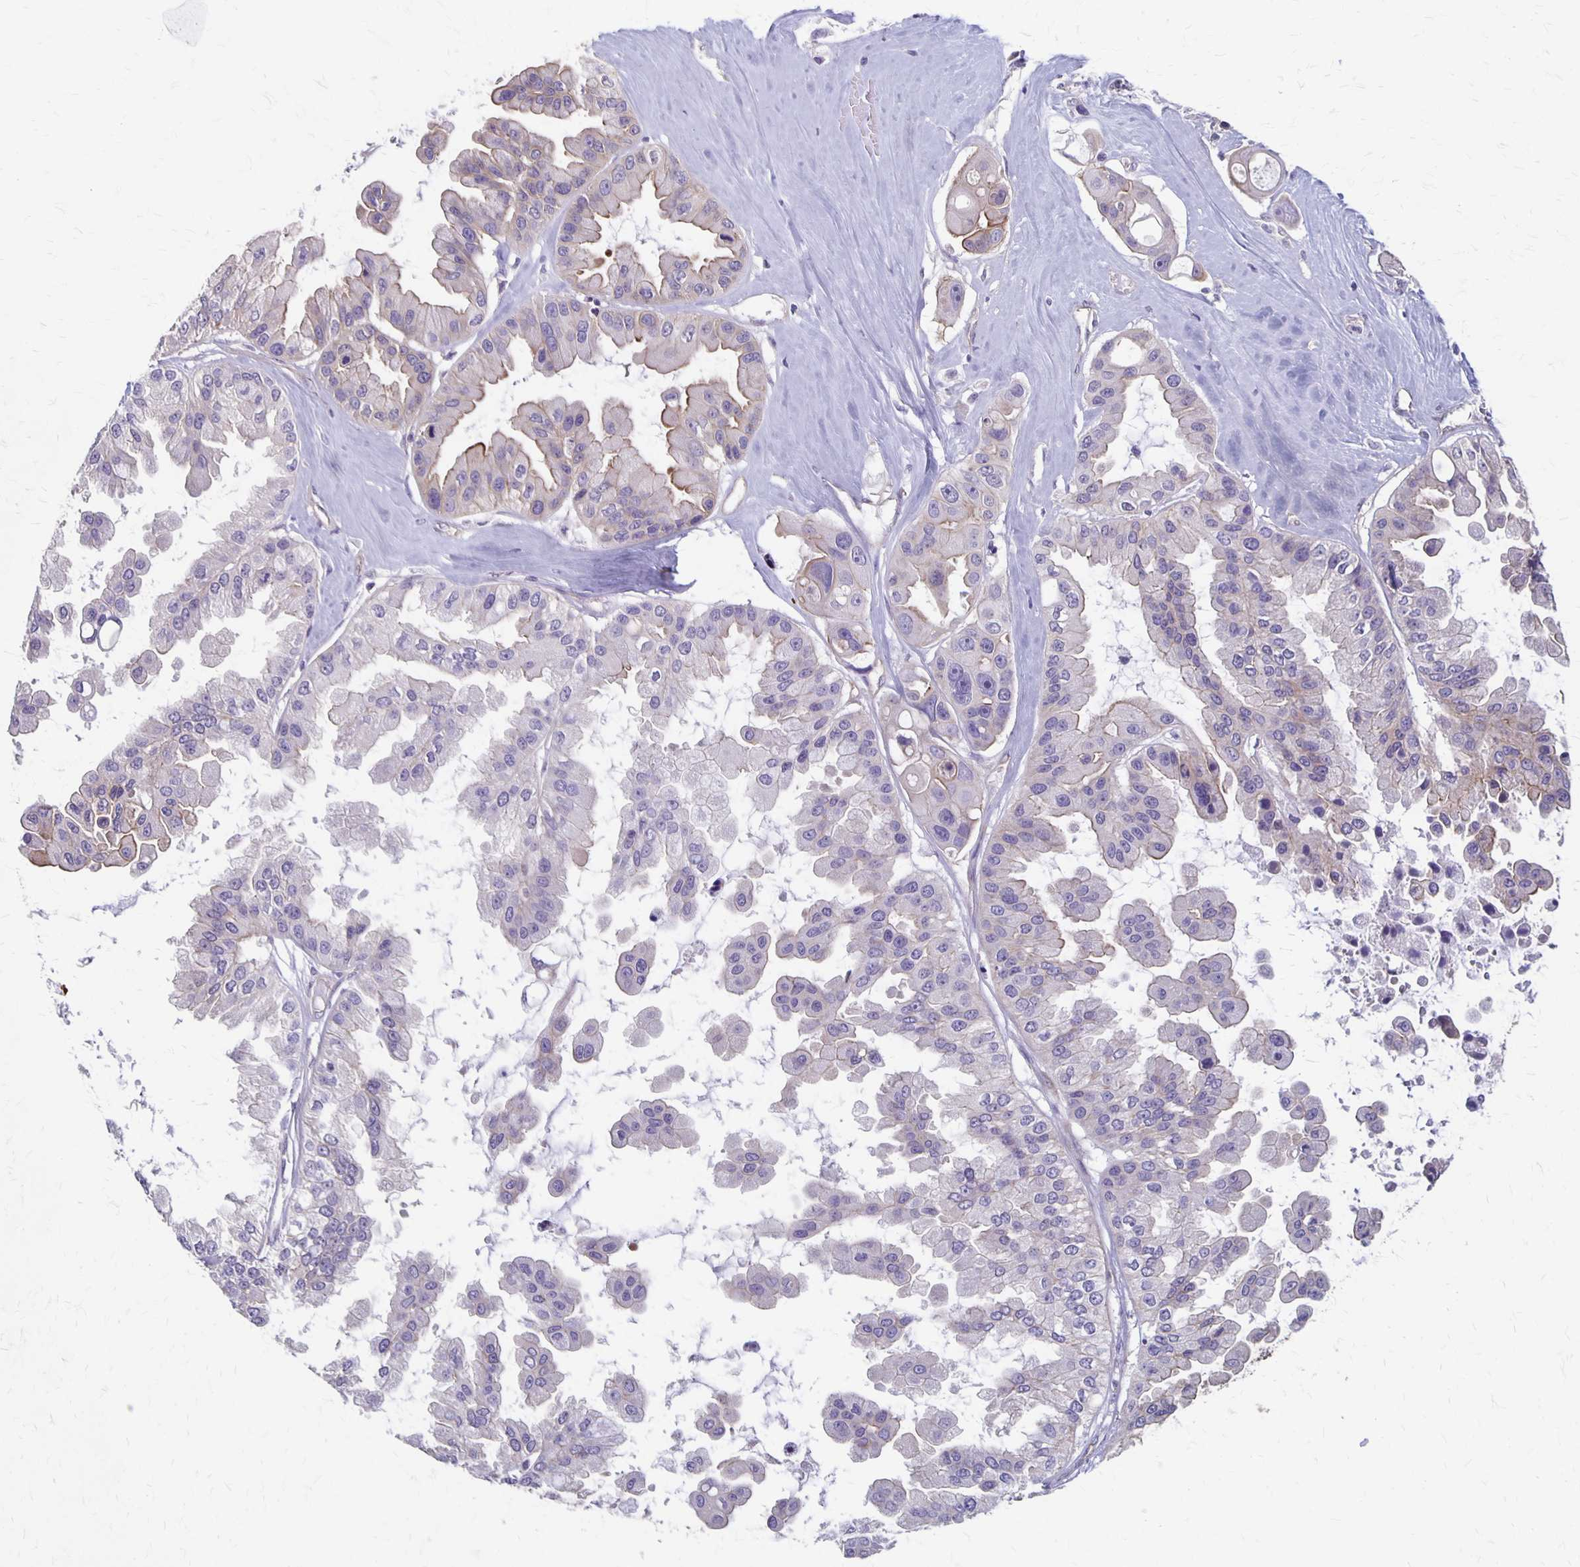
{"staining": {"intensity": "weak", "quantity": "<25%", "location": "cytoplasmic/membranous"}, "tissue": "ovarian cancer", "cell_type": "Tumor cells", "image_type": "cancer", "snomed": [{"axis": "morphology", "description": "Cystadenocarcinoma, serous, NOS"}, {"axis": "topography", "description": "Ovary"}], "caption": "Tumor cells are negative for brown protein staining in serous cystadenocarcinoma (ovarian).", "gene": "PPP1R3E", "patient": {"sex": "female", "age": 56}}